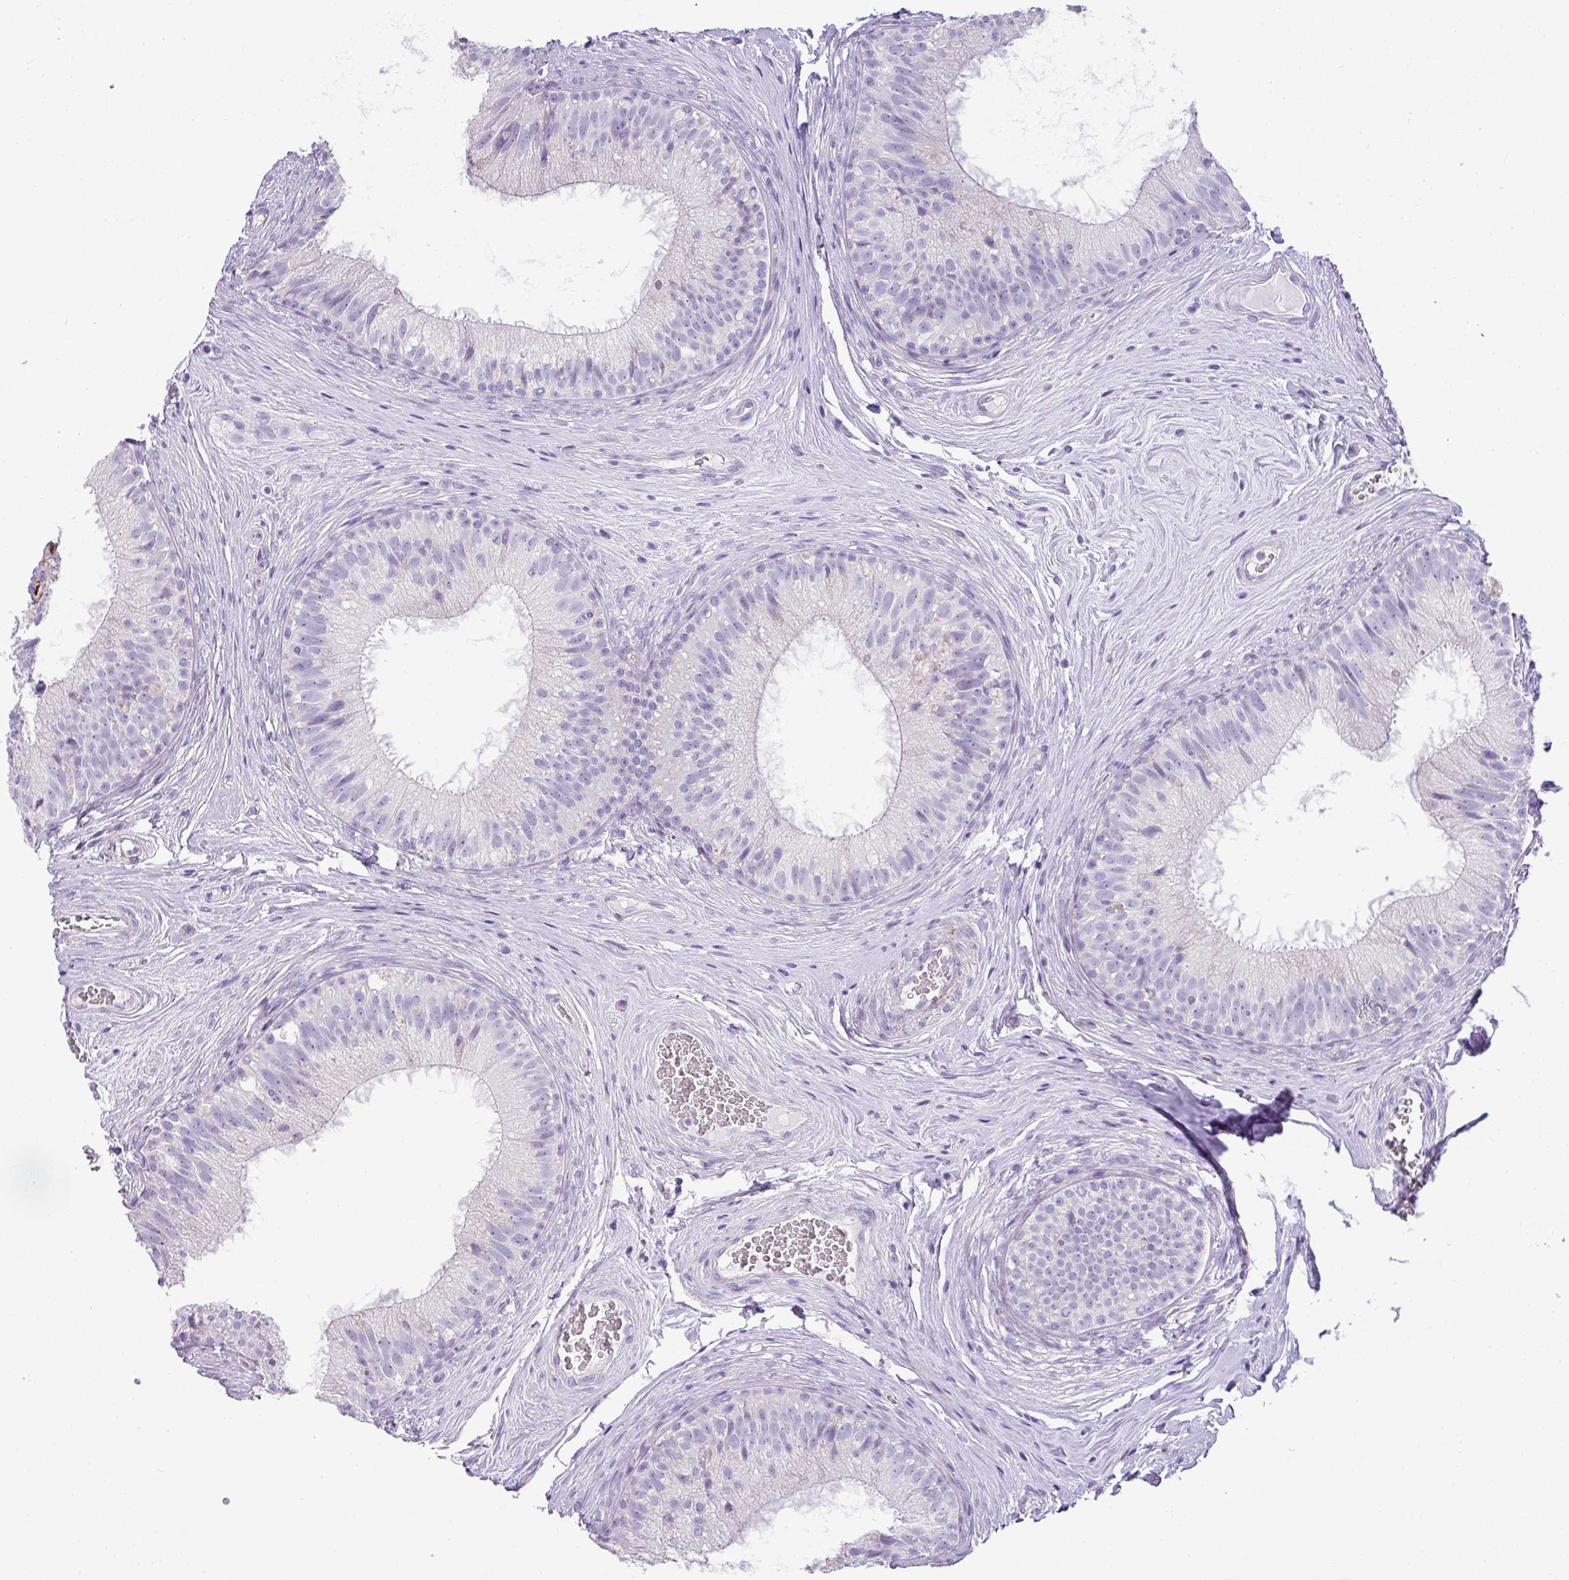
{"staining": {"intensity": "negative", "quantity": "none", "location": "none"}, "tissue": "epididymis", "cell_type": "Glandular cells", "image_type": "normal", "snomed": [{"axis": "morphology", "description": "Normal tissue, NOS"}, {"axis": "topography", "description": "Epididymis"}], "caption": "This is an immunohistochemistry (IHC) micrograph of benign human epididymis. There is no positivity in glandular cells.", "gene": "ZNF568", "patient": {"sex": "male", "age": 34}}